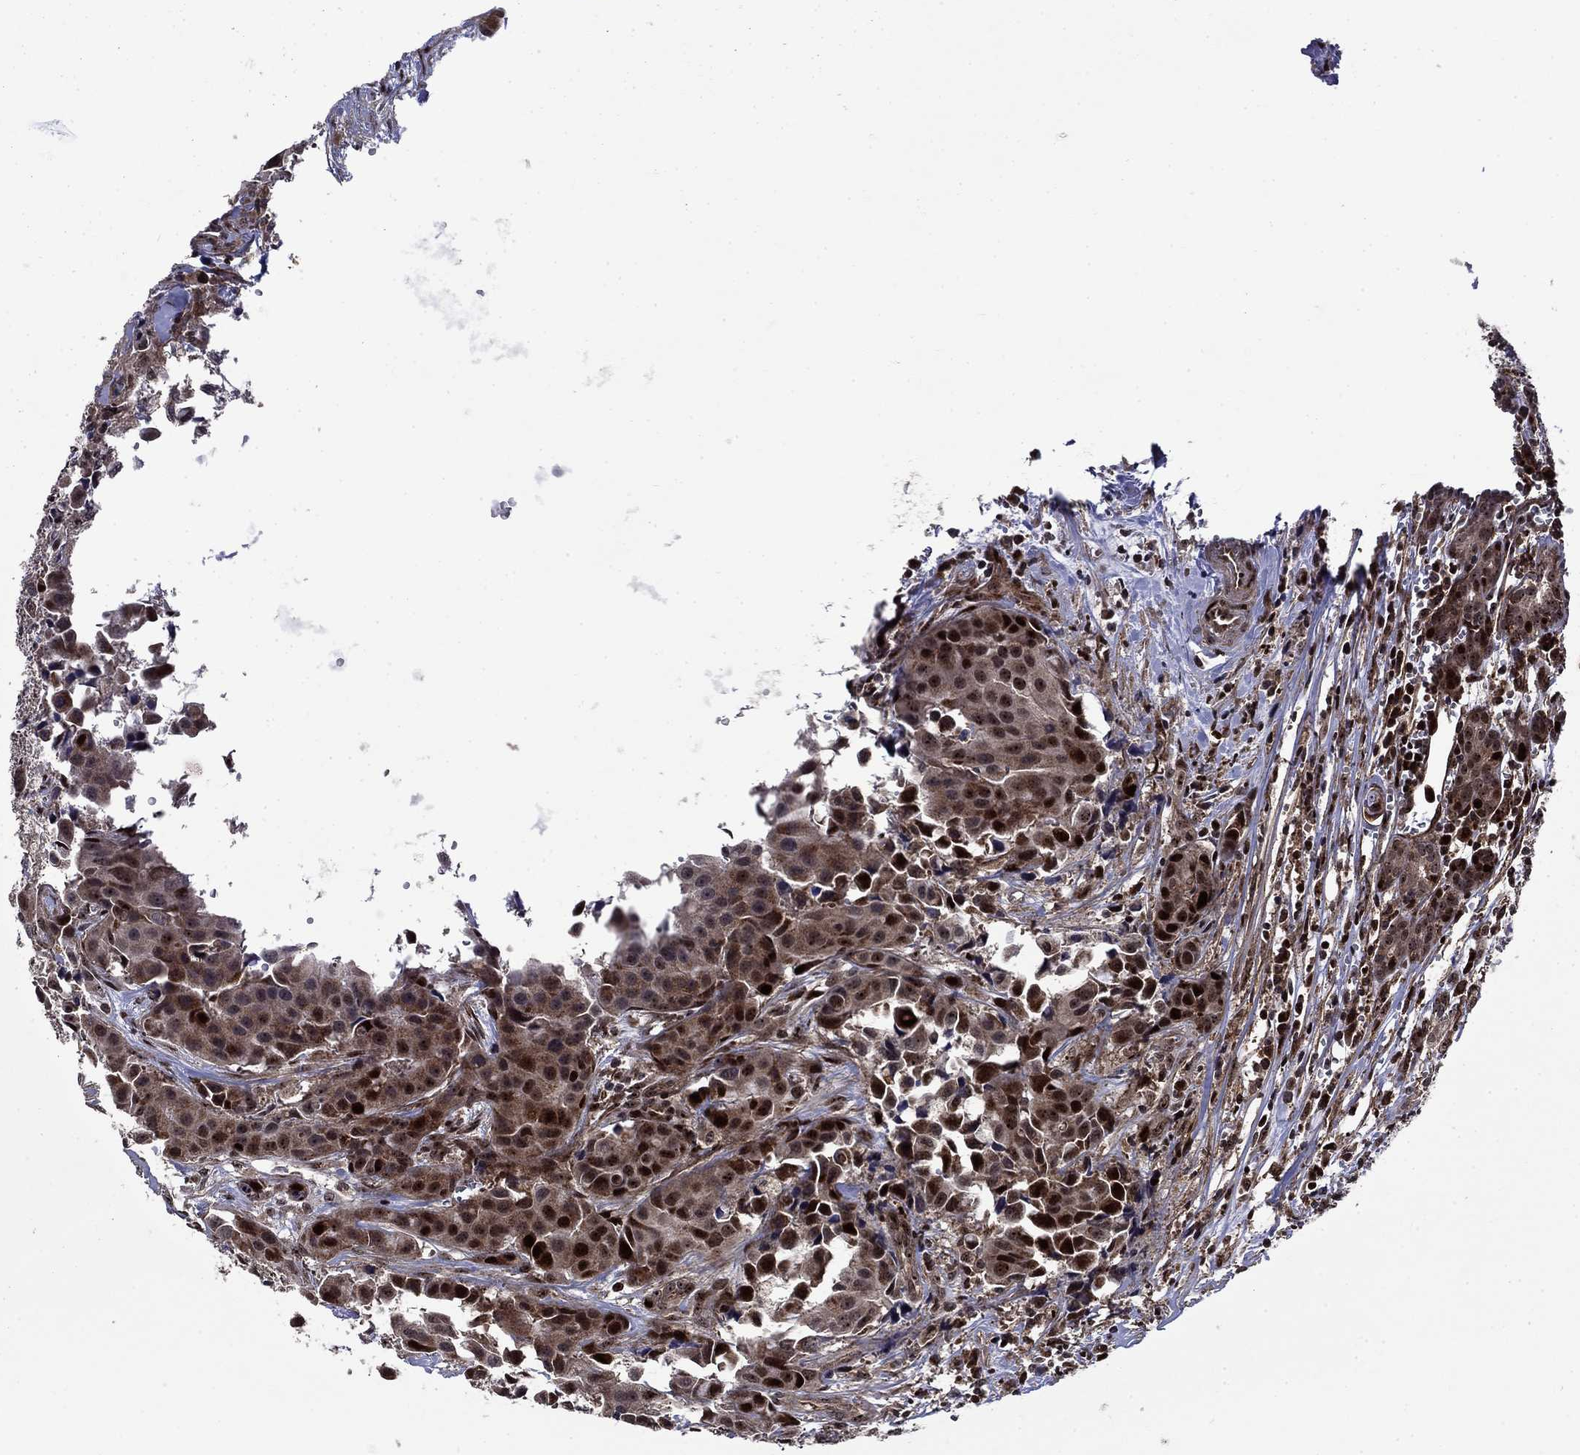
{"staining": {"intensity": "strong", "quantity": ">75%", "location": "cytoplasmic/membranous,nuclear"}, "tissue": "head and neck cancer", "cell_type": "Tumor cells", "image_type": "cancer", "snomed": [{"axis": "morphology", "description": "Adenocarcinoma, NOS"}, {"axis": "topography", "description": "Head-Neck"}], "caption": "Head and neck adenocarcinoma stained with immunohistochemistry (IHC) shows strong cytoplasmic/membranous and nuclear staining in about >75% of tumor cells. (Stains: DAB (3,3'-diaminobenzidine) in brown, nuclei in blue, Microscopy: brightfield microscopy at high magnification).", "gene": "AGTPBP1", "patient": {"sex": "male", "age": 76}}